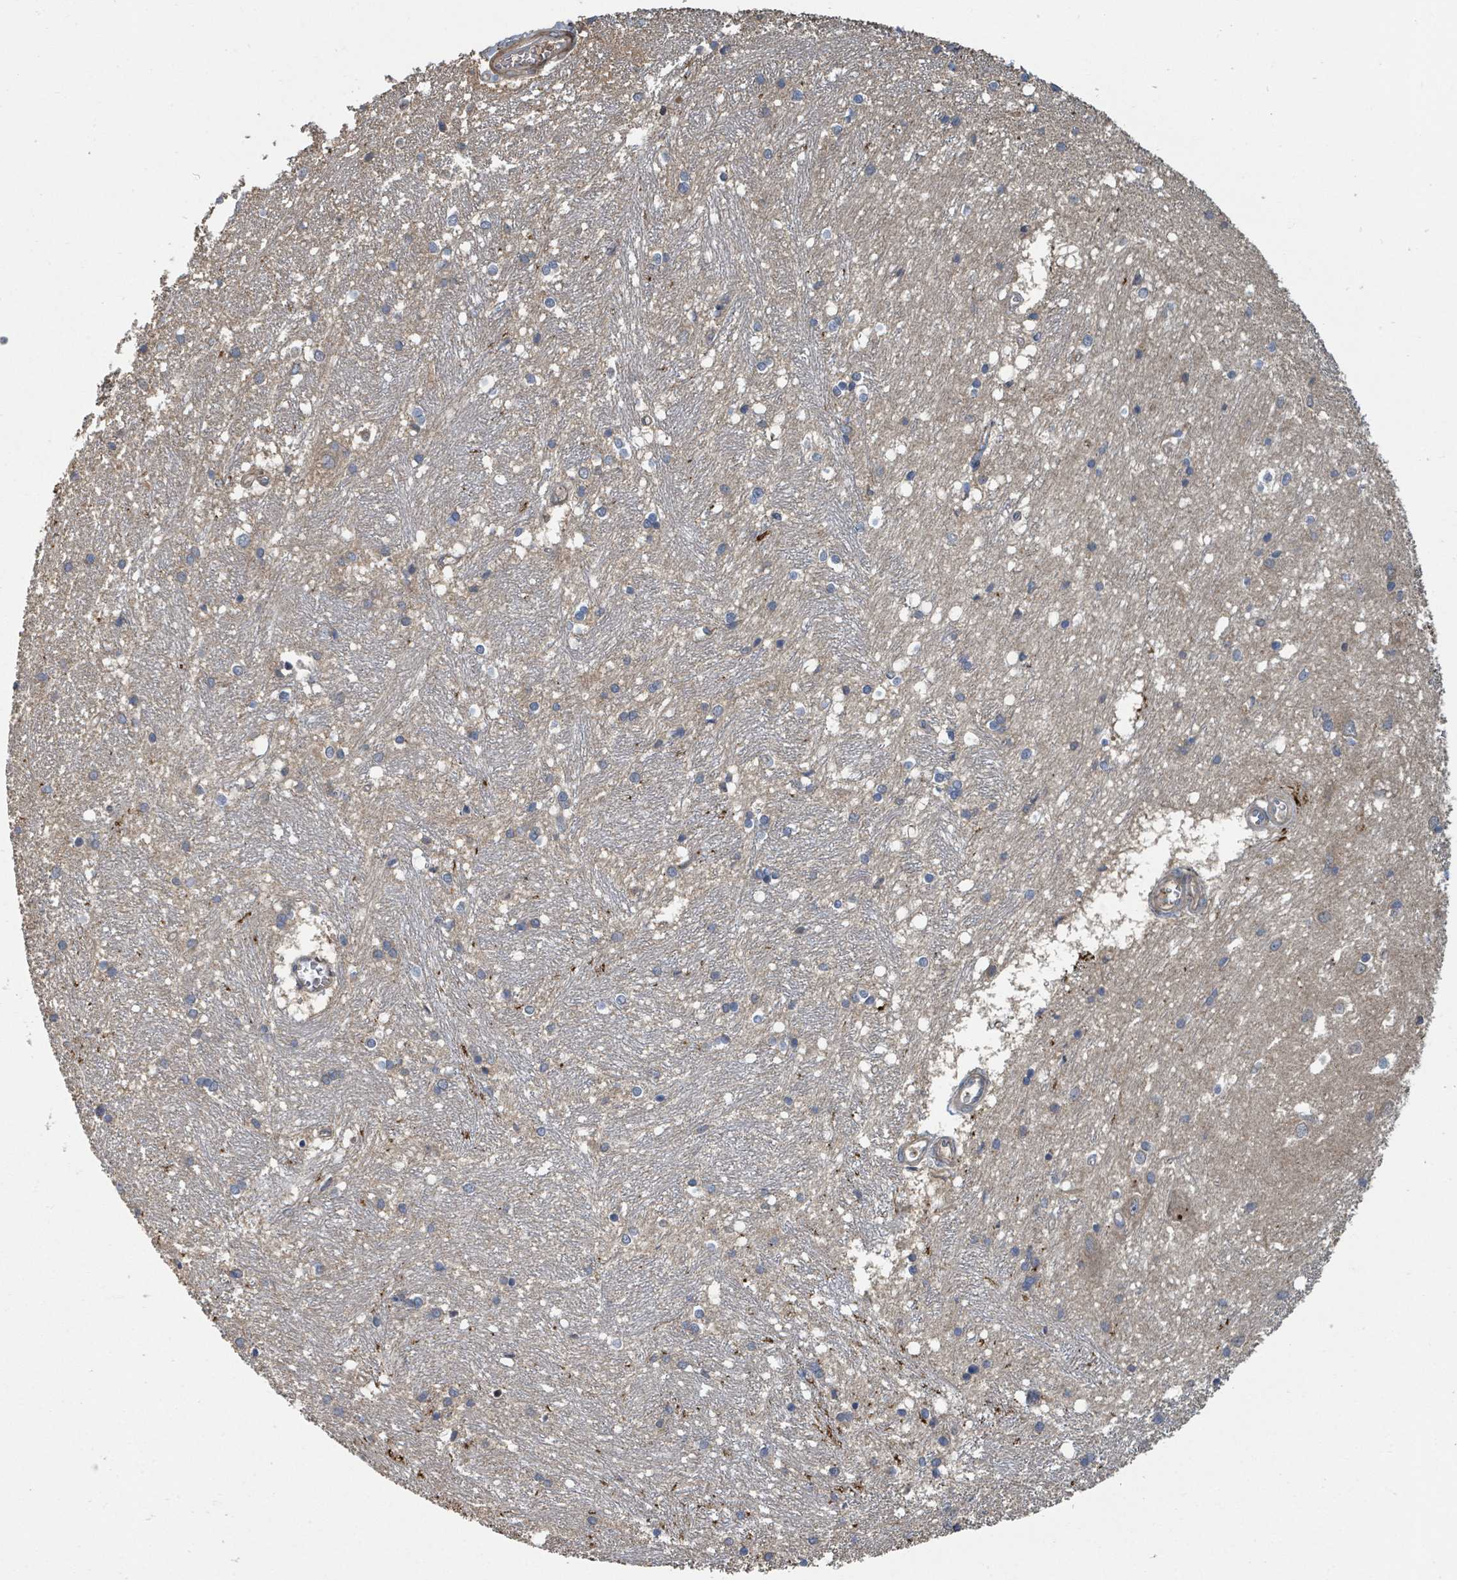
{"staining": {"intensity": "weak", "quantity": "25%-75%", "location": "cytoplasmic/membranous"}, "tissue": "caudate", "cell_type": "Glial cells", "image_type": "normal", "snomed": [{"axis": "morphology", "description": "Normal tissue, NOS"}, {"axis": "topography", "description": "Lateral ventricle wall"}], "caption": "A high-resolution histopathology image shows immunohistochemistry staining of unremarkable caudate, which shows weak cytoplasmic/membranous positivity in about 25%-75% of glial cells.", "gene": "DPM1", "patient": {"sex": "male", "age": 37}}